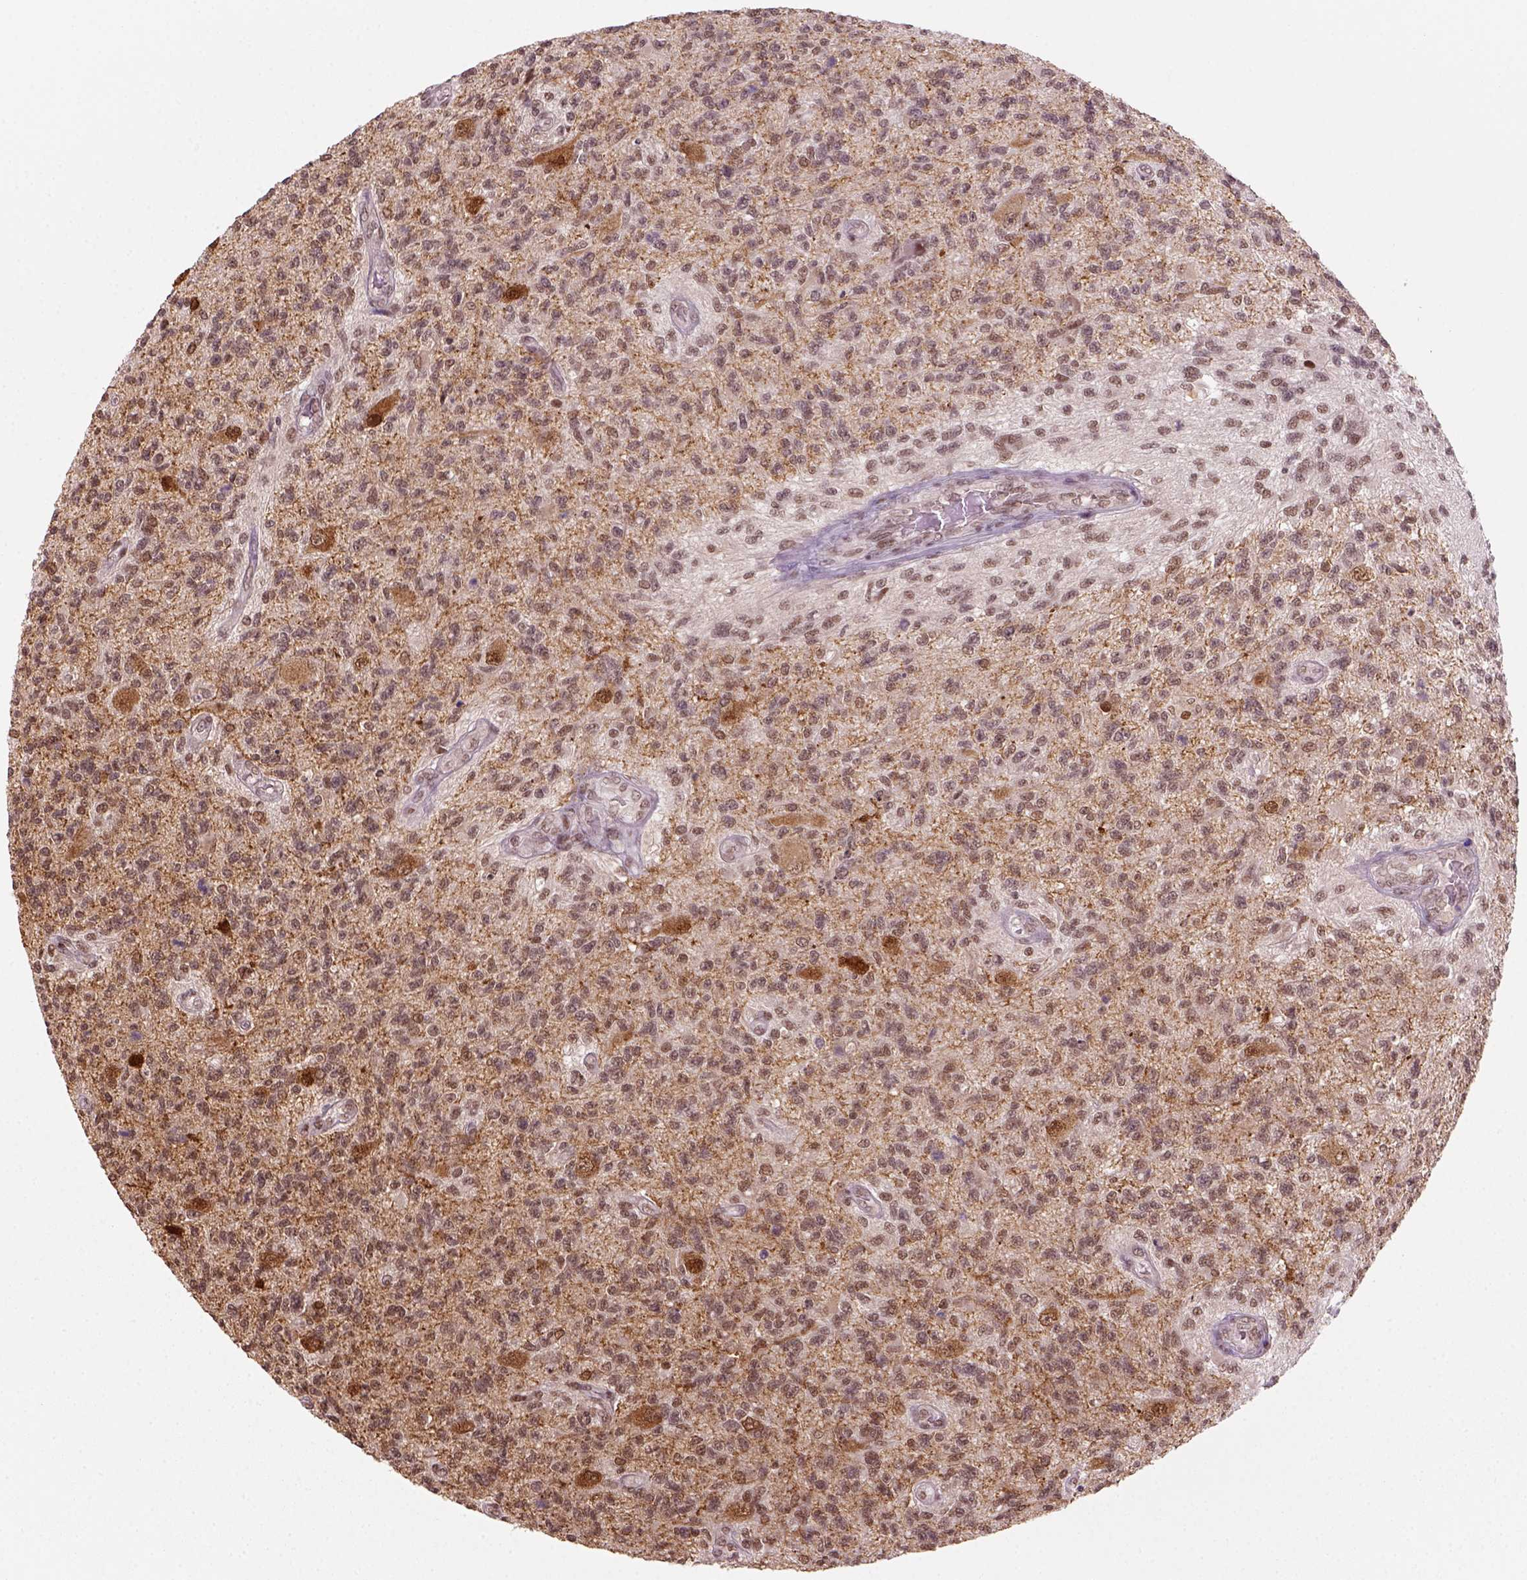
{"staining": {"intensity": "weak", "quantity": "25%-75%", "location": "nuclear"}, "tissue": "glioma", "cell_type": "Tumor cells", "image_type": "cancer", "snomed": [{"axis": "morphology", "description": "Glioma, malignant, High grade"}, {"axis": "topography", "description": "Brain"}], "caption": "Immunohistochemistry (DAB) staining of malignant glioma (high-grade) displays weak nuclear protein staining in about 25%-75% of tumor cells. The staining was performed using DAB (3,3'-diaminobenzidine) to visualize the protein expression in brown, while the nuclei were stained in blue with hematoxylin (Magnification: 20x).", "gene": "GOT1", "patient": {"sex": "male", "age": 56}}